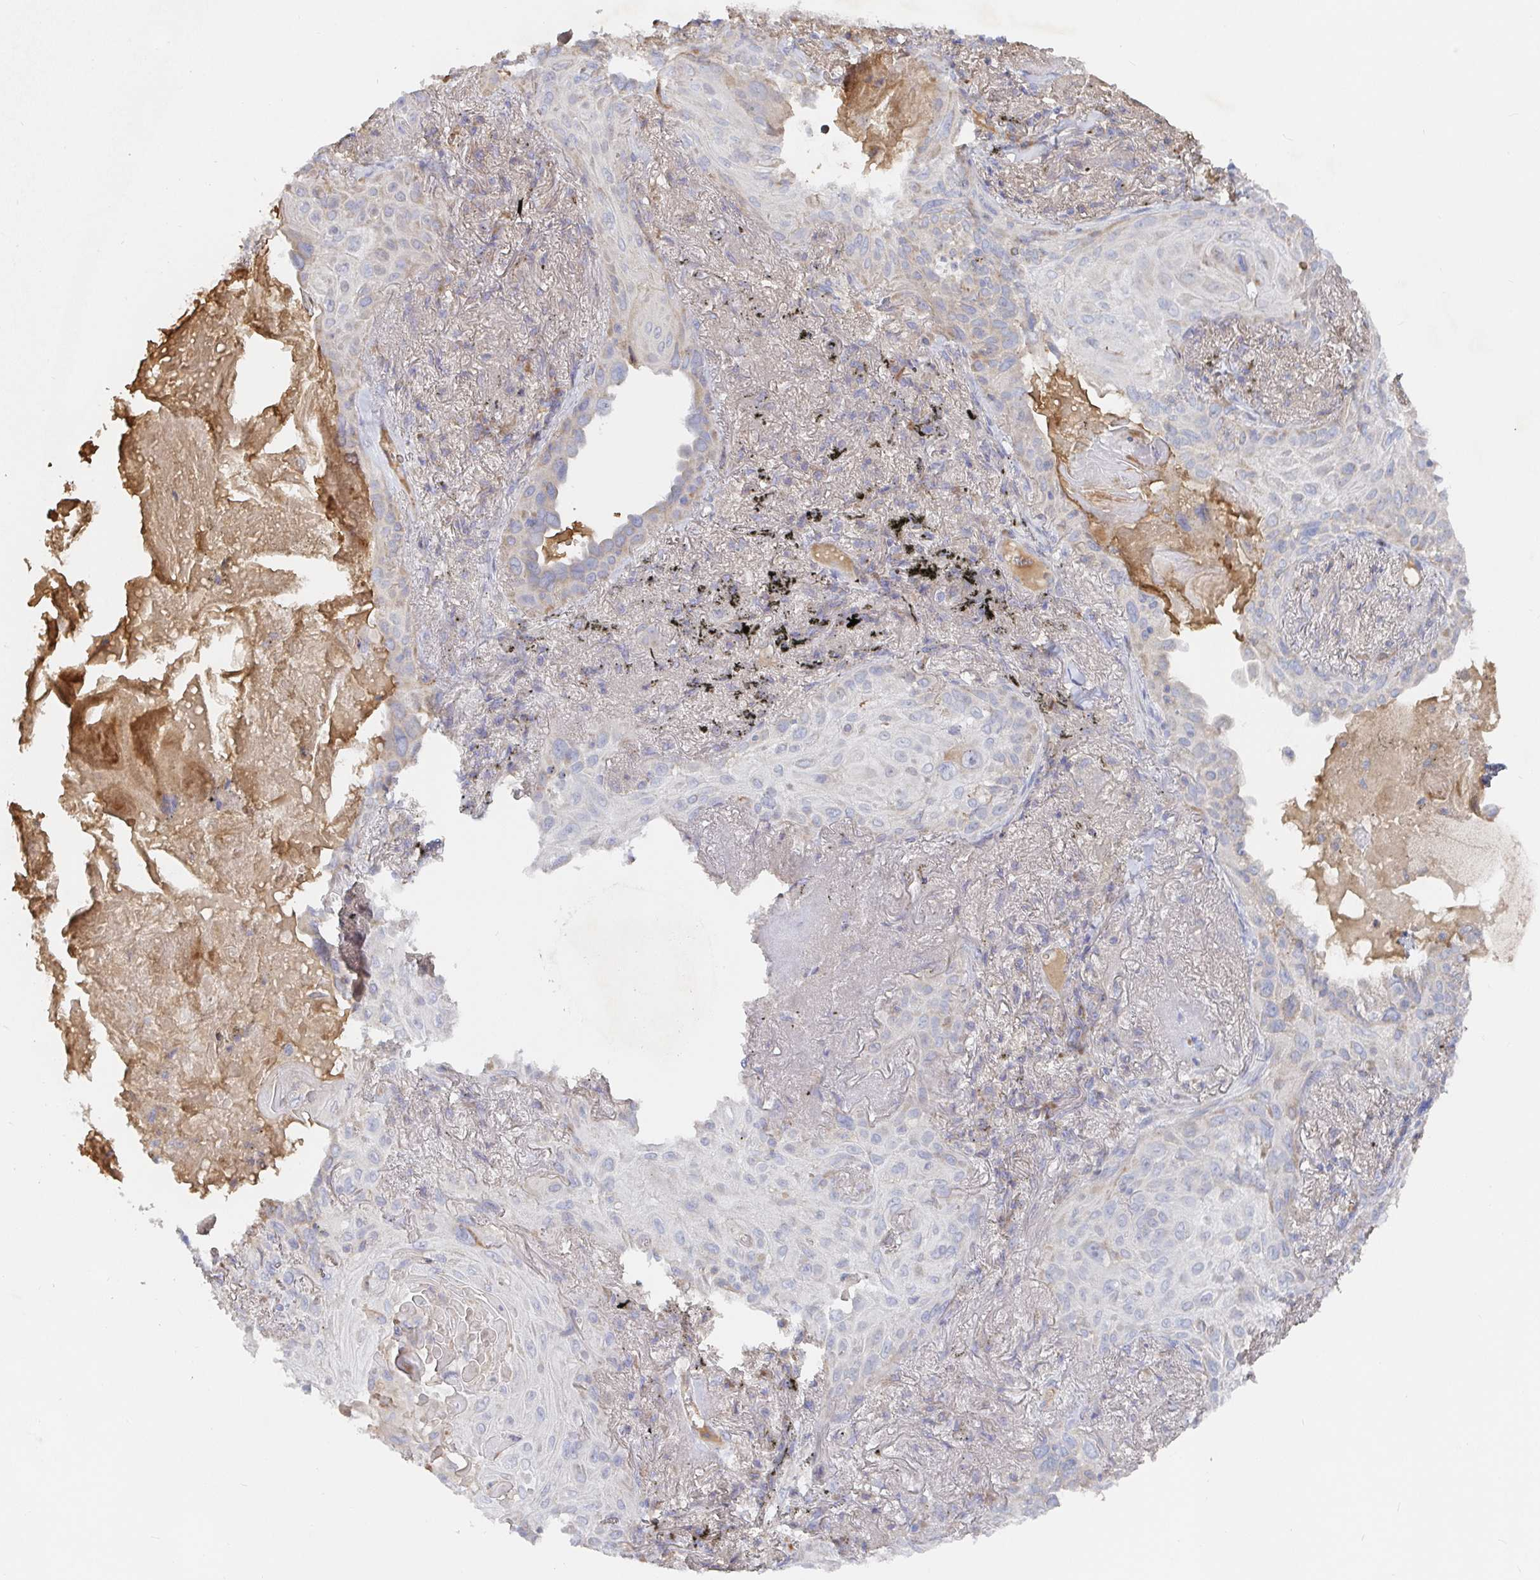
{"staining": {"intensity": "negative", "quantity": "none", "location": "none"}, "tissue": "lung cancer", "cell_type": "Tumor cells", "image_type": "cancer", "snomed": [{"axis": "morphology", "description": "Squamous cell carcinoma, NOS"}, {"axis": "topography", "description": "Lung"}], "caption": "Squamous cell carcinoma (lung) was stained to show a protein in brown. There is no significant expression in tumor cells.", "gene": "IRAK2", "patient": {"sex": "male", "age": 79}}